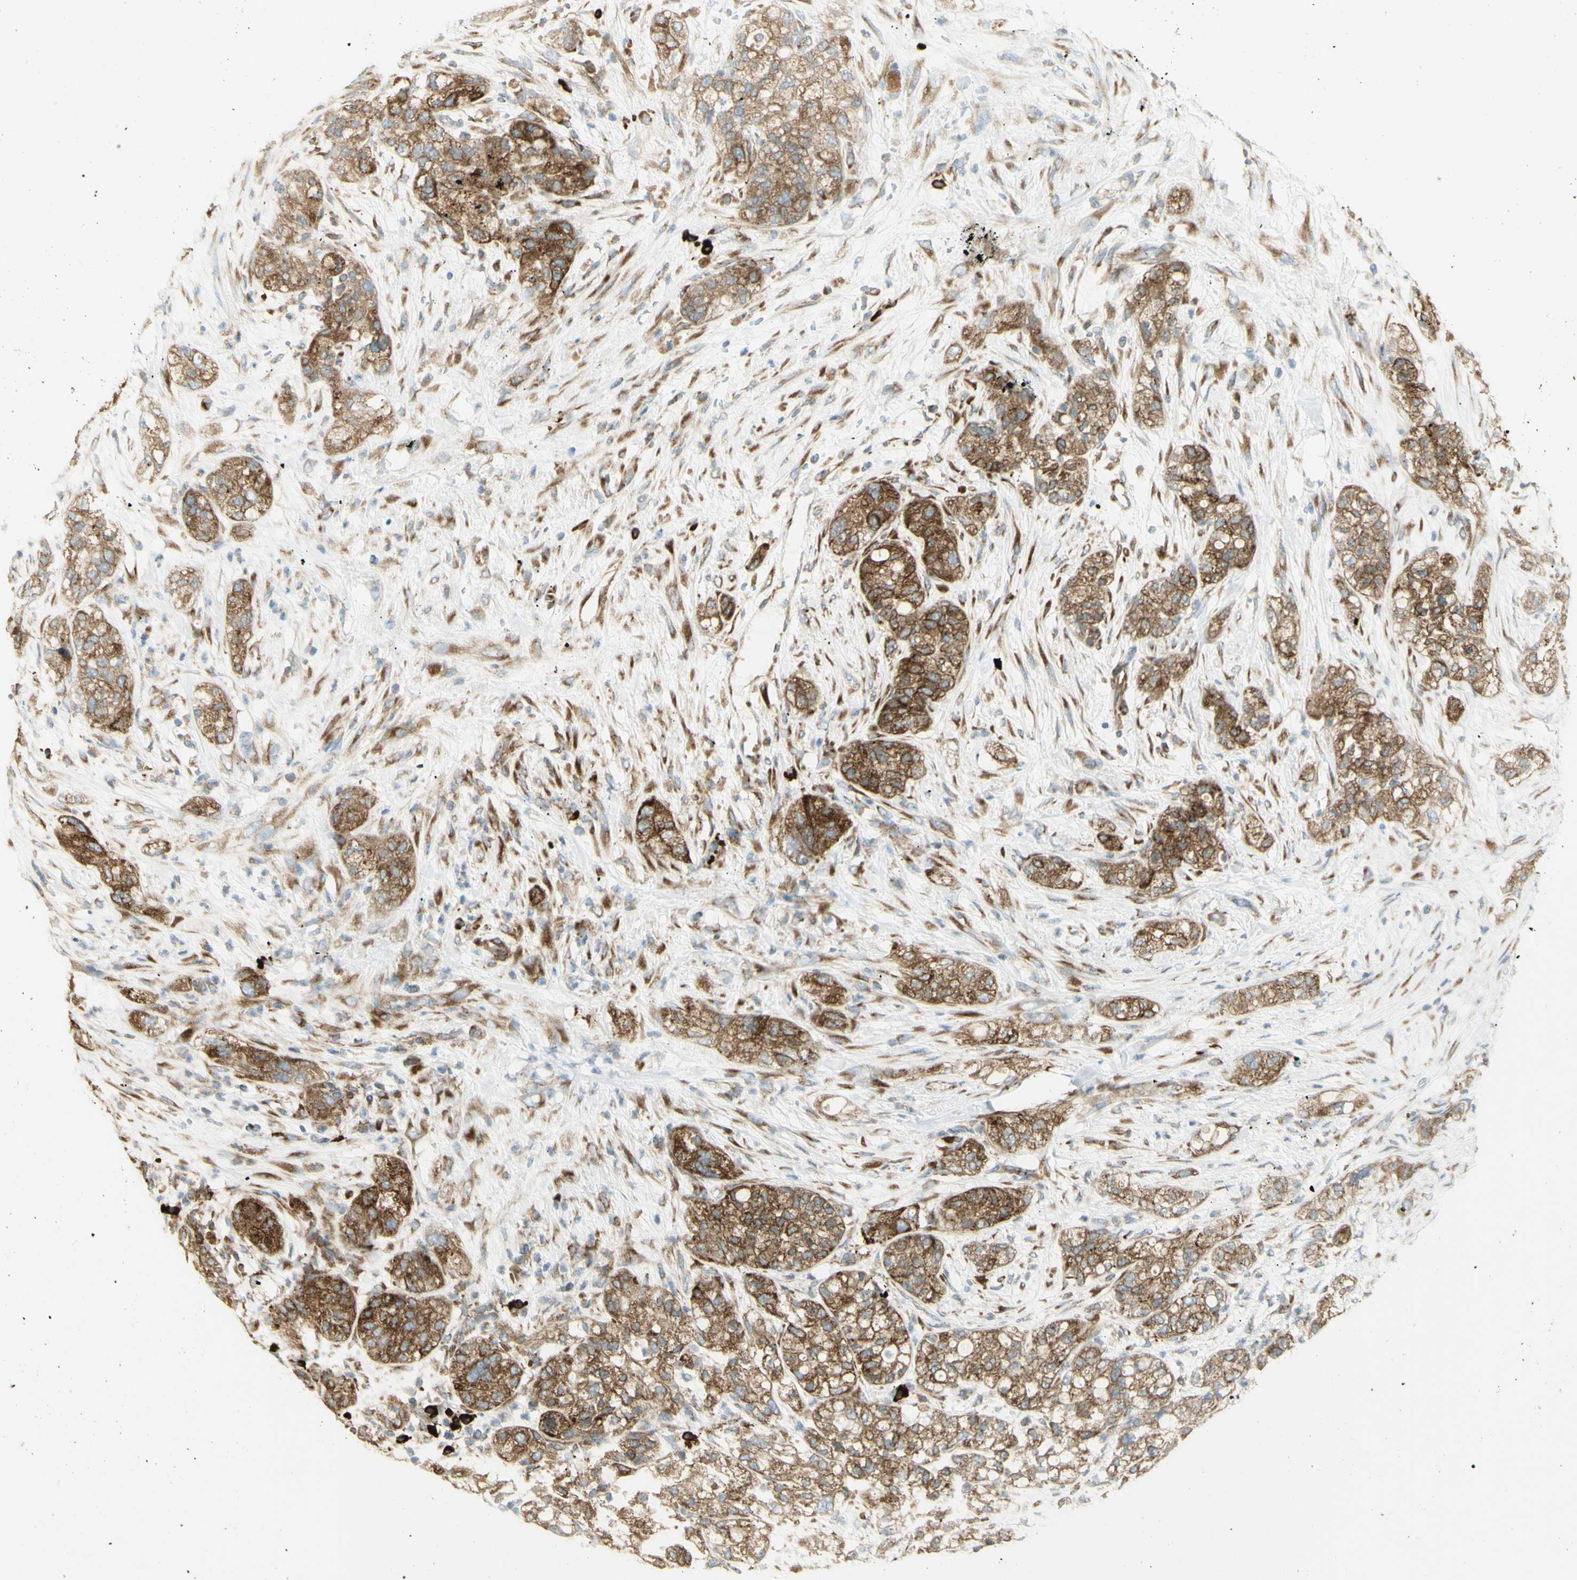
{"staining": {"intensity": "strong", "quantity": ">75%", "location": "cytoplasmic/membranous"}, "tissue": "pancreatic cancer", "cell_type": "Tumor cells", "image_type": "cancer", "snomed": [{"axis": "morphology", "description": "Adenocarcinoma, NOS"}, {"axis": "topography", "description": "Pancreas"}], "caption": "Protein staining by immunohistochemistry (IHC) demonstrates strong cytoplasmic/membranous positivity in about >75% of tumor cells in pancreatic cancer (adenocarcinoma).", "gene": "MANF", "patient": {"sex": "female", "age": 78}}